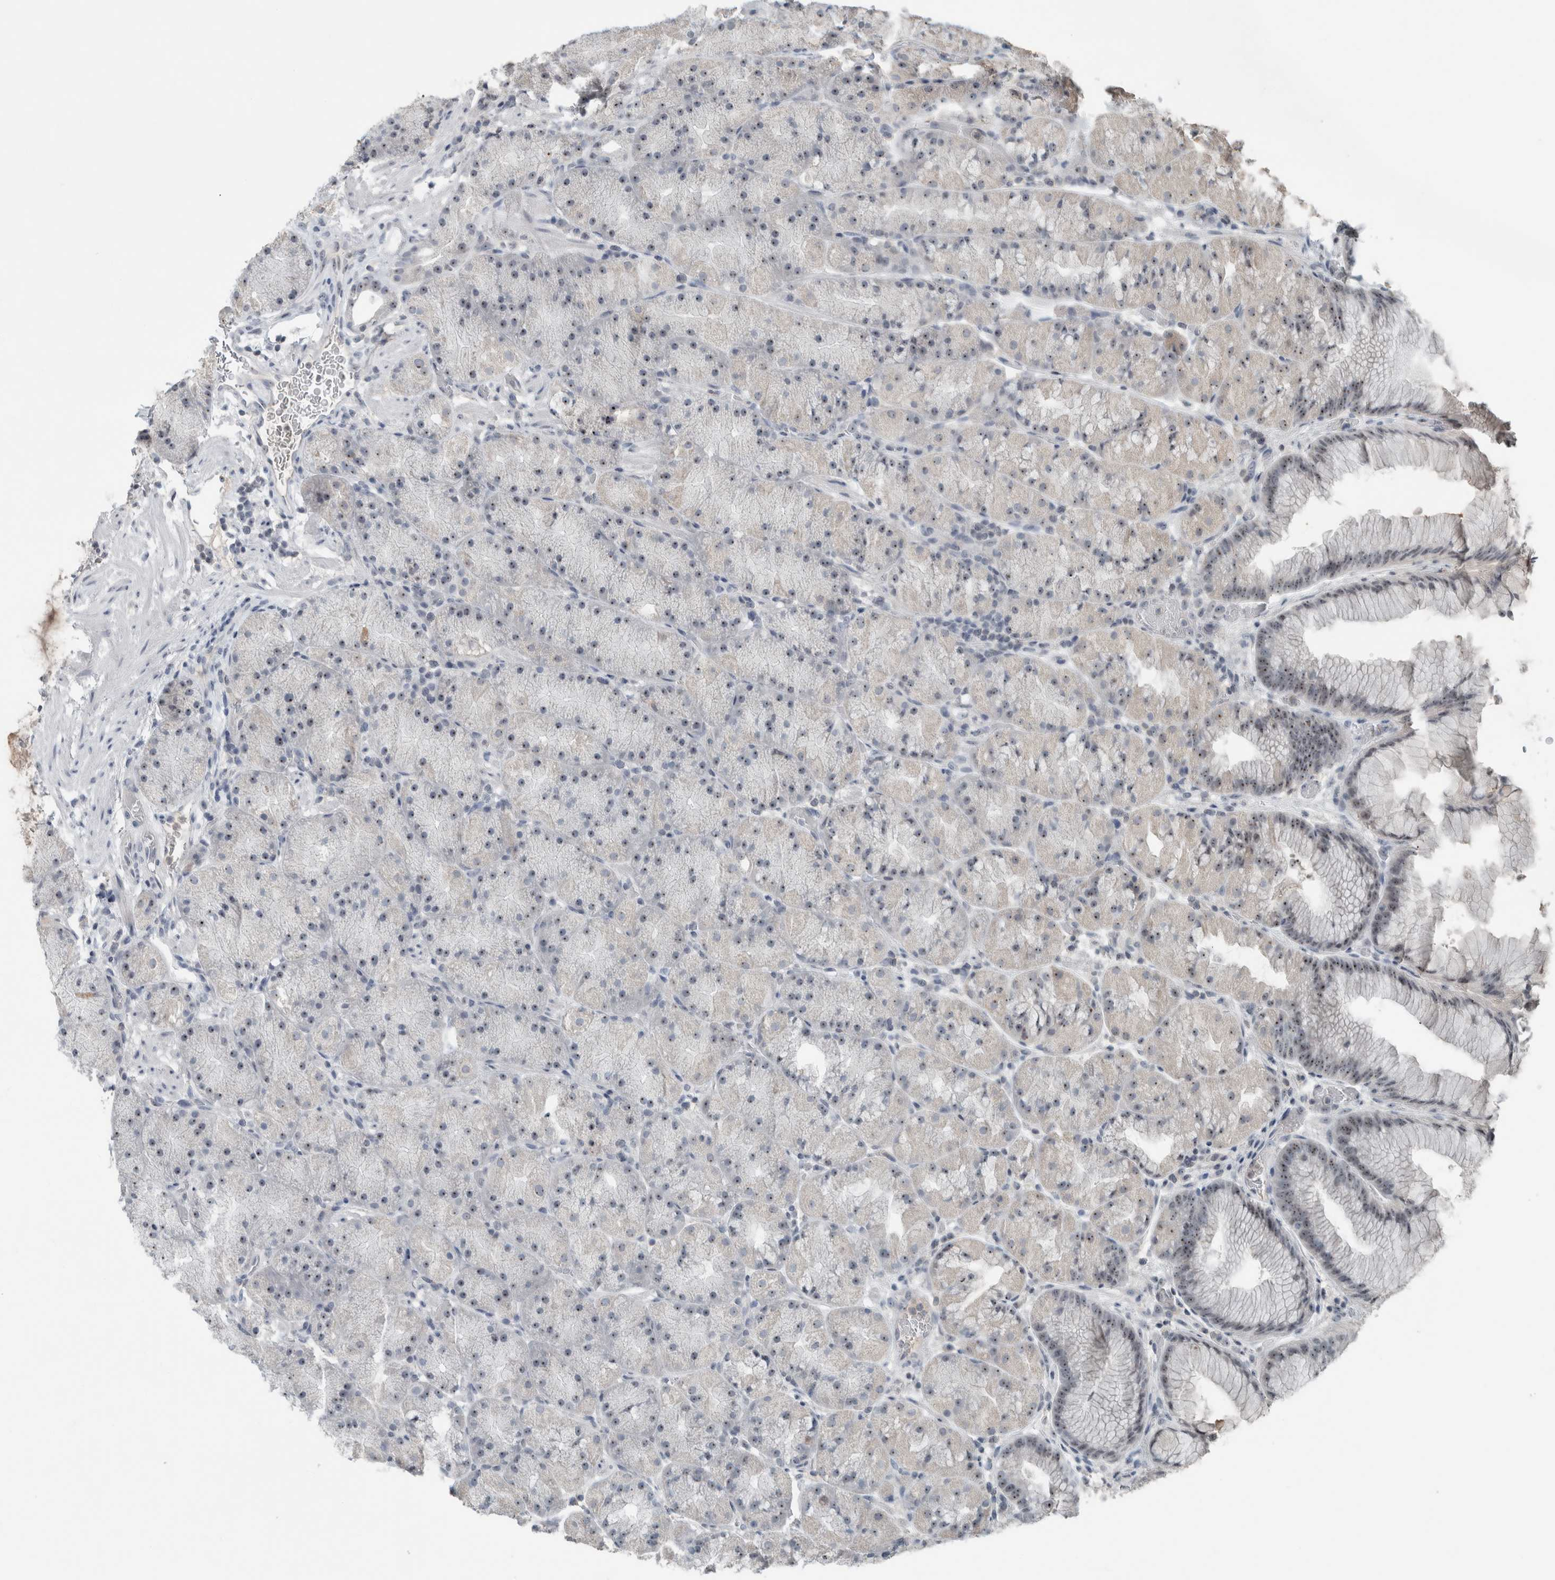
{"staining": {"intensity": "moderate", "quantity": "25%-75%", "location": "nuclear"}, "tissue": "stomach", "cell_type": "Glandular cells", "image_type": "normal", "snomed": [{"axis": "morphology", "description": "Normal tissue, NOS"}, {"axis": "topography", "description": "Stomach, upper"}, {"axis": "topography", "description": "Stomach"}], "caption": "Immunohistochemical staining of benign stomach demonstrates 25%-75% levels of moderate nuclear protein positivity in approximately 25%-75% of glandular cells.", "gene": "RPF1", "patient": {"sex": "male", "age": 48}}